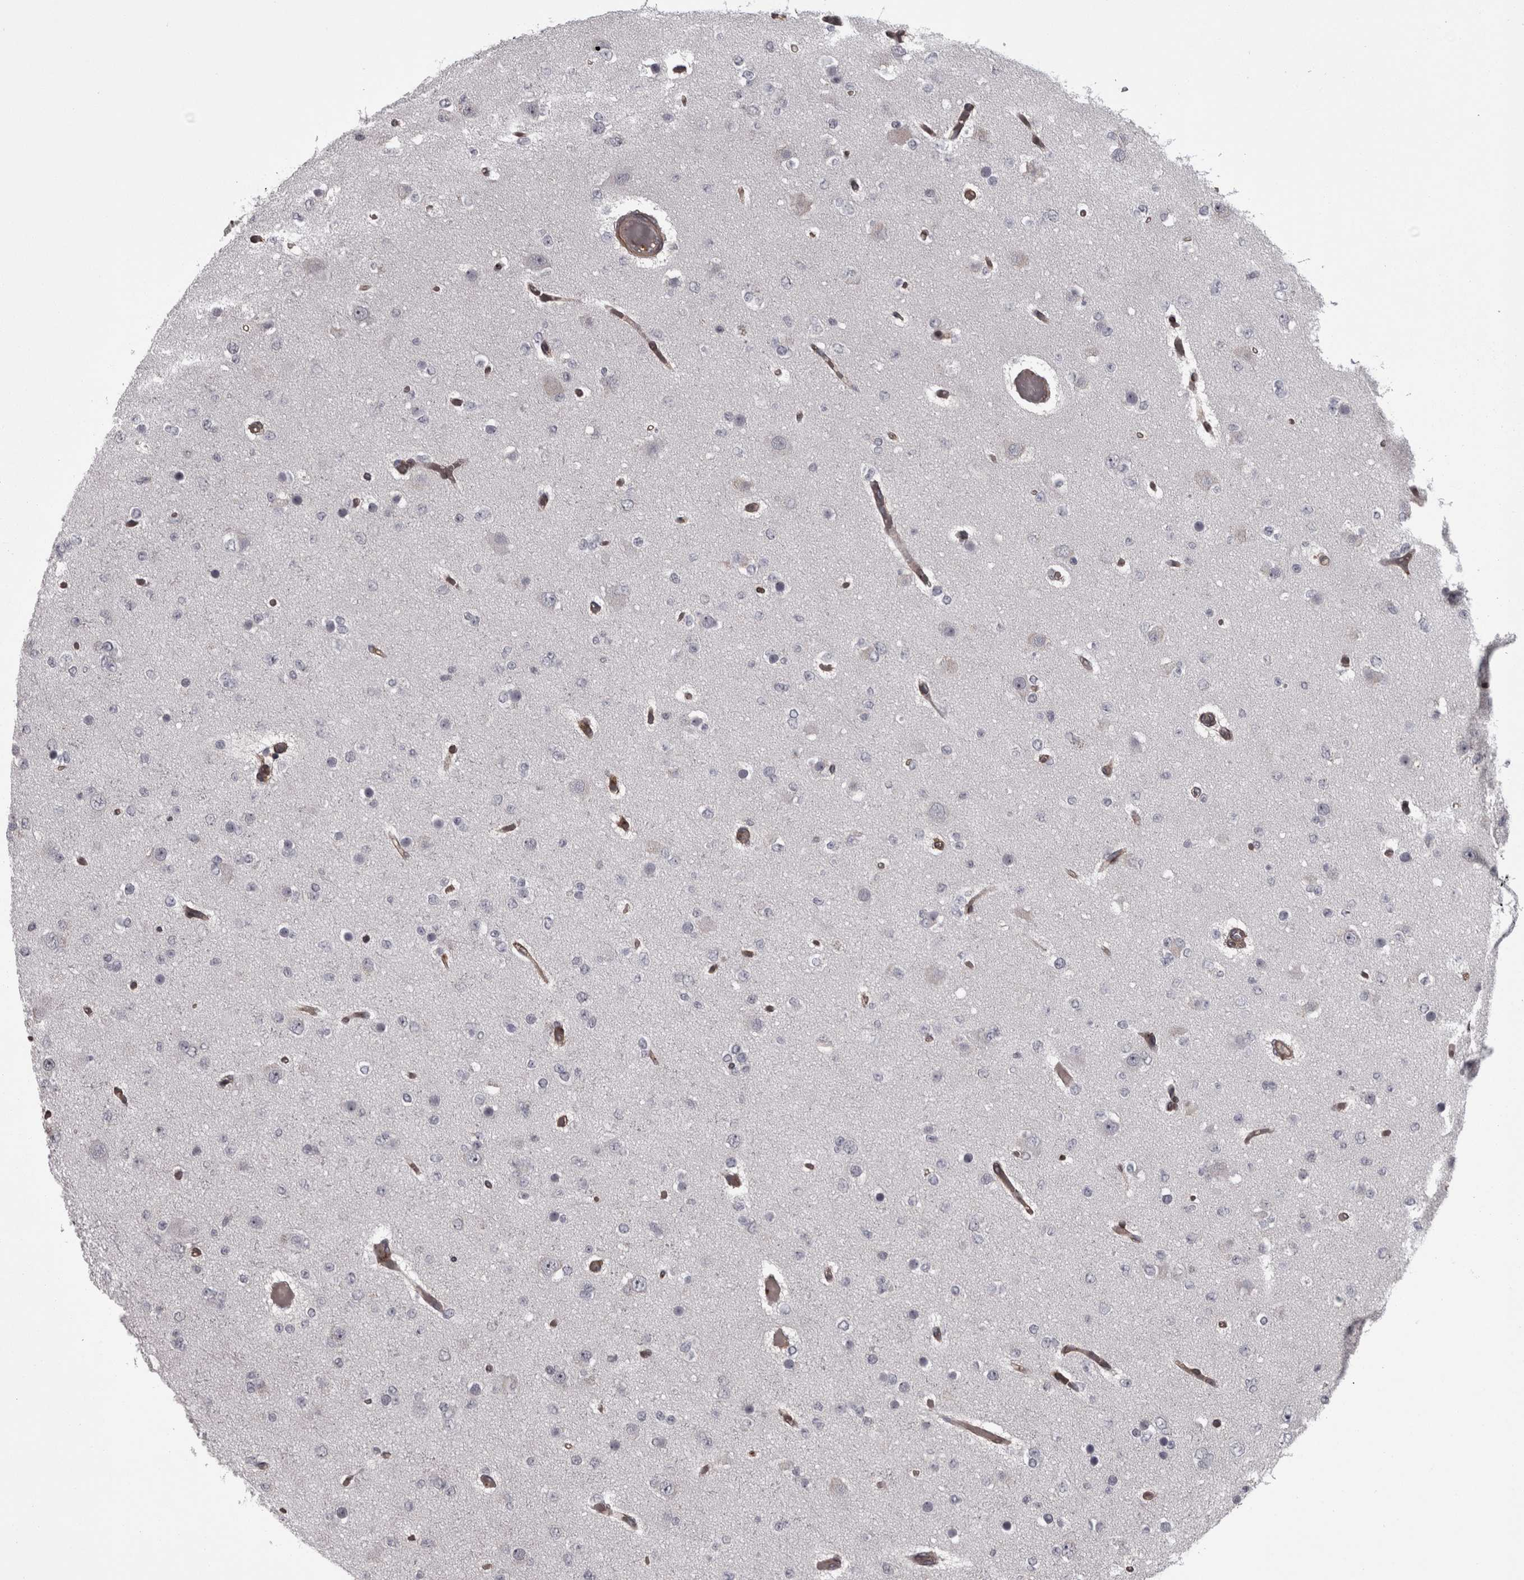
{"staining": {"intensity": "negative", "quantity": "none", "location": "none"}, "tissue": "glioma", "cell_type": "Tumor cells", "image_type": "cancer", "snomed": [{"axis": "morphology", "description": "Glioma, malignant, Low grade"}, {"axis": "topography", "description": "Brain"}], "caption": "A high-resolution image shows IHC staining of glioma, which exhibits no significant positivity in tumor cells.", "gene": "RSU1", "patient": {"sex": "female", "age": 22}}